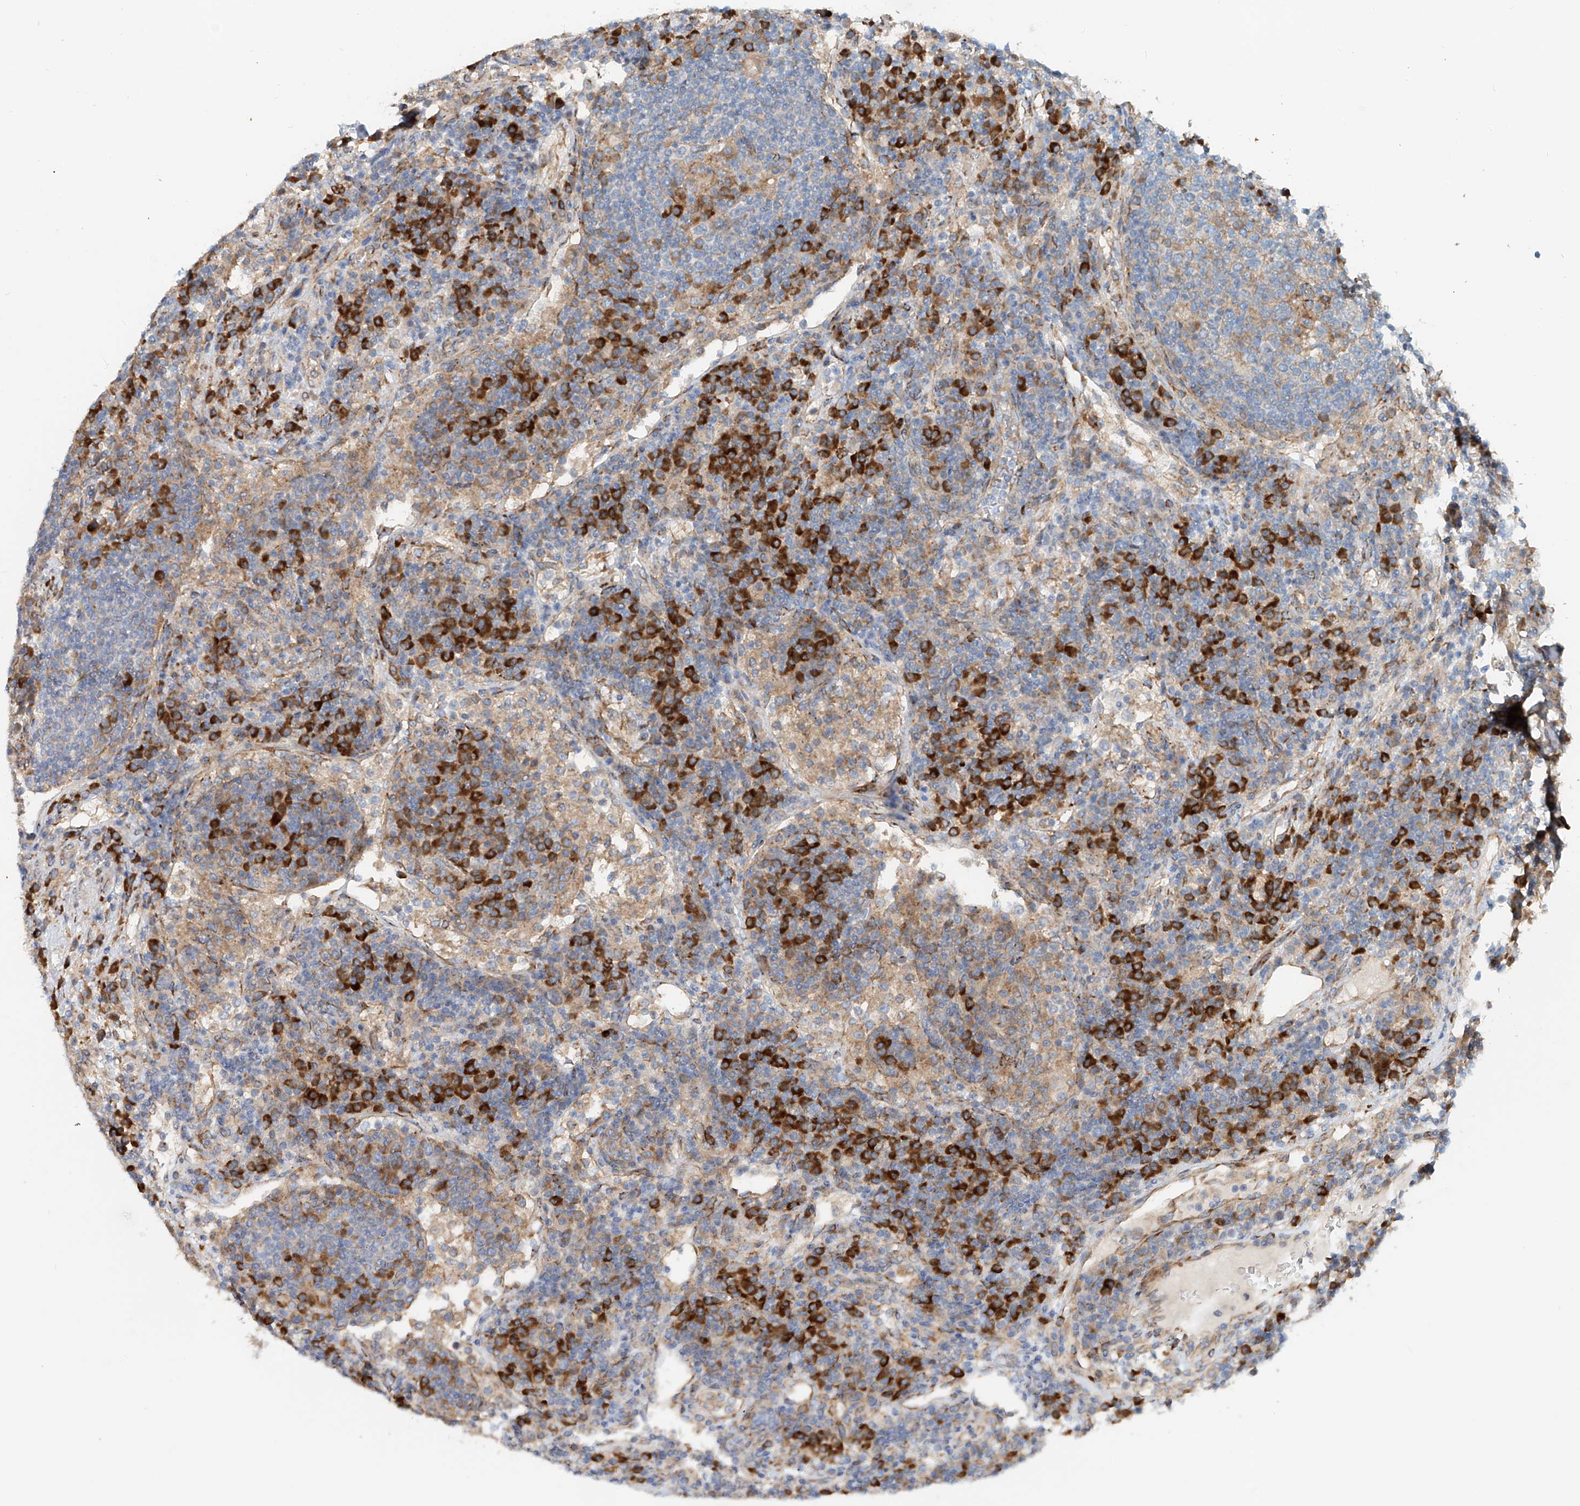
{"staining": {"intensity": "moderate", "quantity": ">75%", "location": "cytoplasmic/membranous"}, "tissue": "lymph node", "cell_type": "Germinal center cells", "image_type": "normal", "snomed": [{"axis": "morphology", "description": "Normal tissue, NOS"}, {"axis": "topography", "description": "Lymph node"}], "caption": "Protein expression analysis of normal human lymph node reveals moderate cytoplasmic/membranous staining in about >75% of germinal center cells. (DAB (3,3'-diaminobenzidine) IHC with brightfield microscopy, high magnification).", "gene": "SNAP29", "patient": {"sex": "female", "age": 53}}